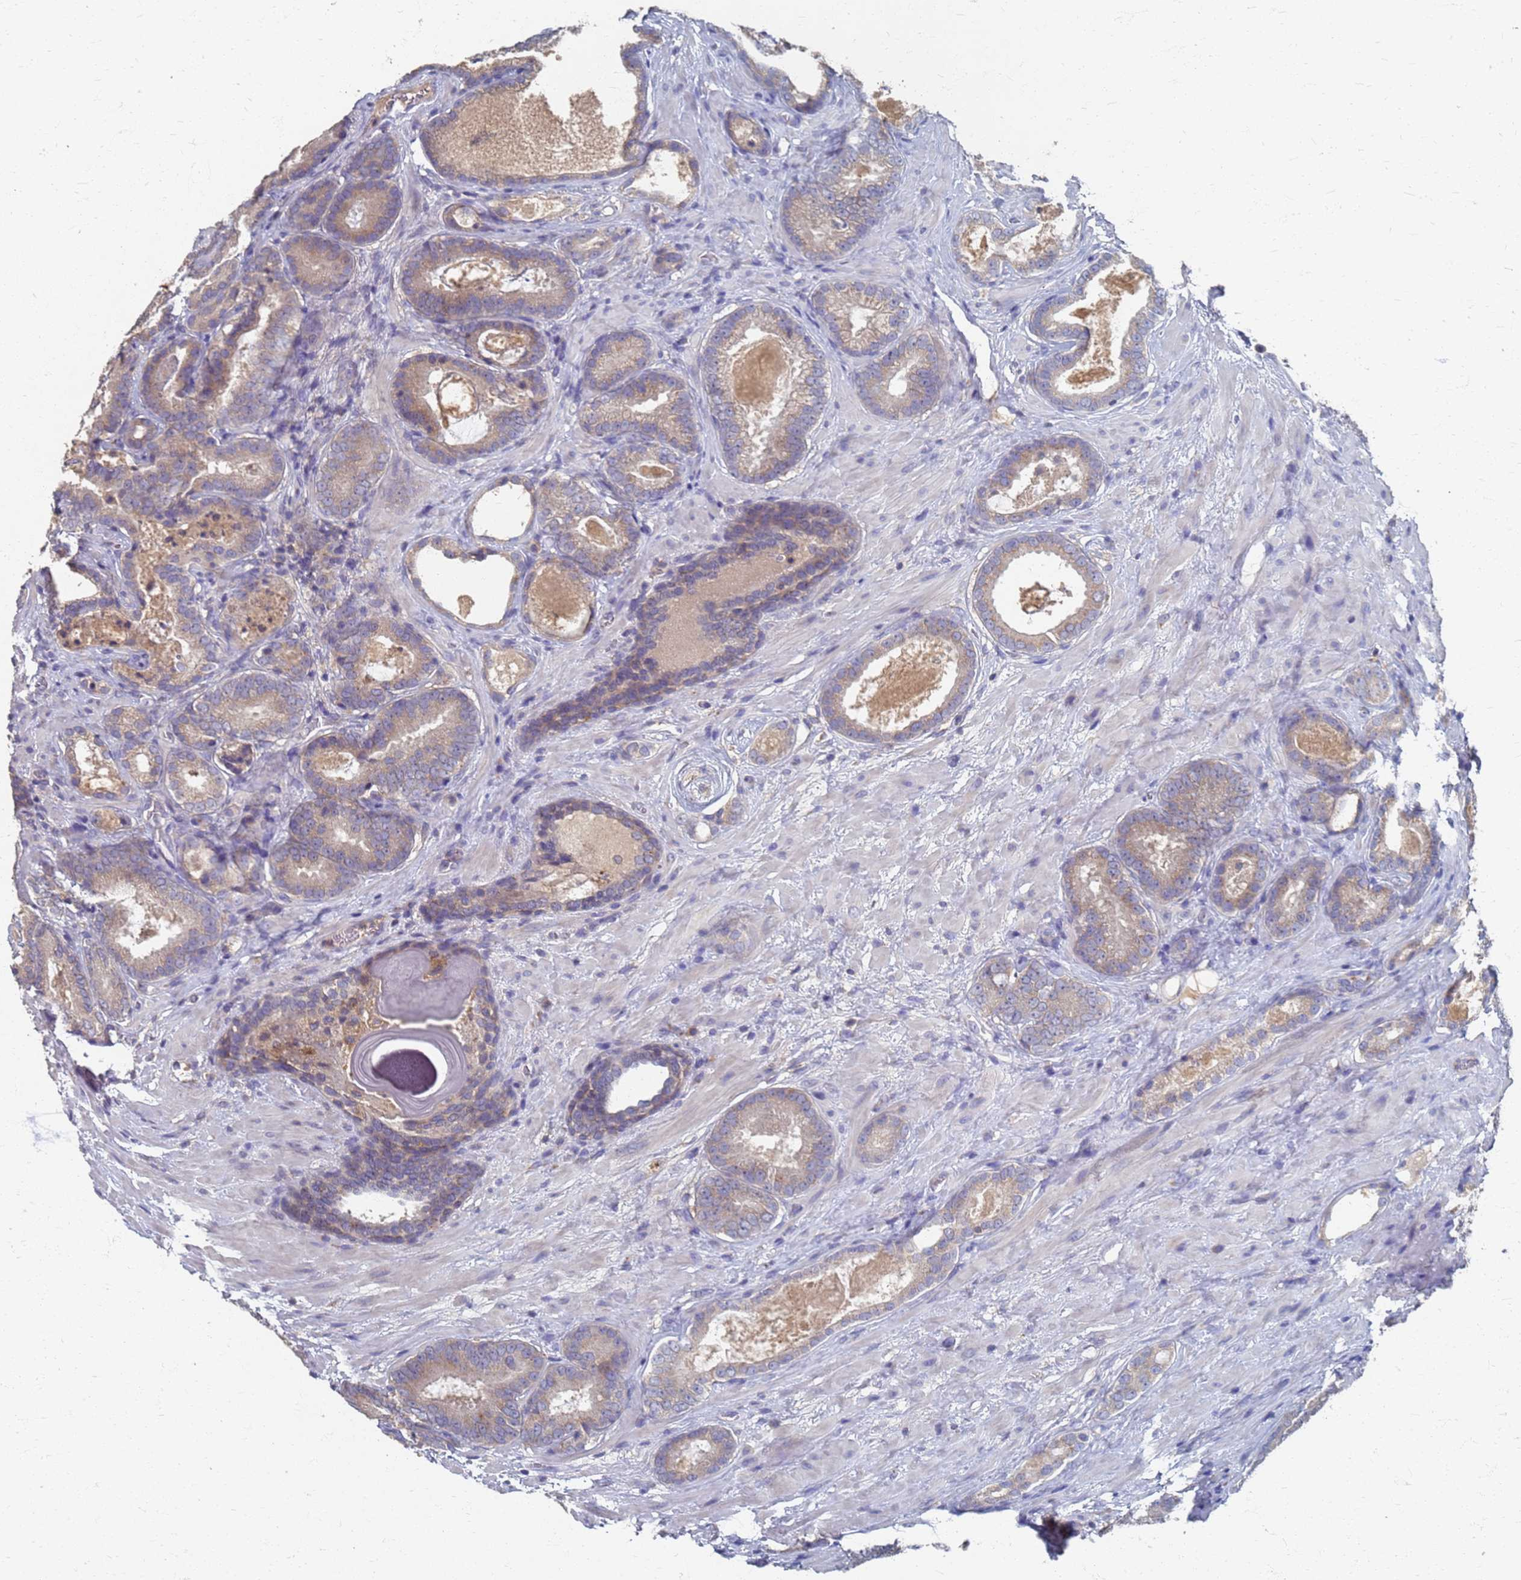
{"staining": {"intensity": "weak", "quantity": ">75%", "location": "cytoplasmic/membranous"}, "tissue": "prostate cancer", "cell_type": "Tumor cells", "image_type": "cancer", "snomed": [{"axis": "morphology", "description": "Adenocarcinoma, High grade"}, {"axis": "topography", "description": "Prostate"}], "caption": "Prostate cancer was stained to show a protein in brown. There is low levels of weak cytoplasmic/membranous positivity in about >75% of tumor cells.", "gene": "KRCC1", "patient": {"sex": "male", "age": 66}}